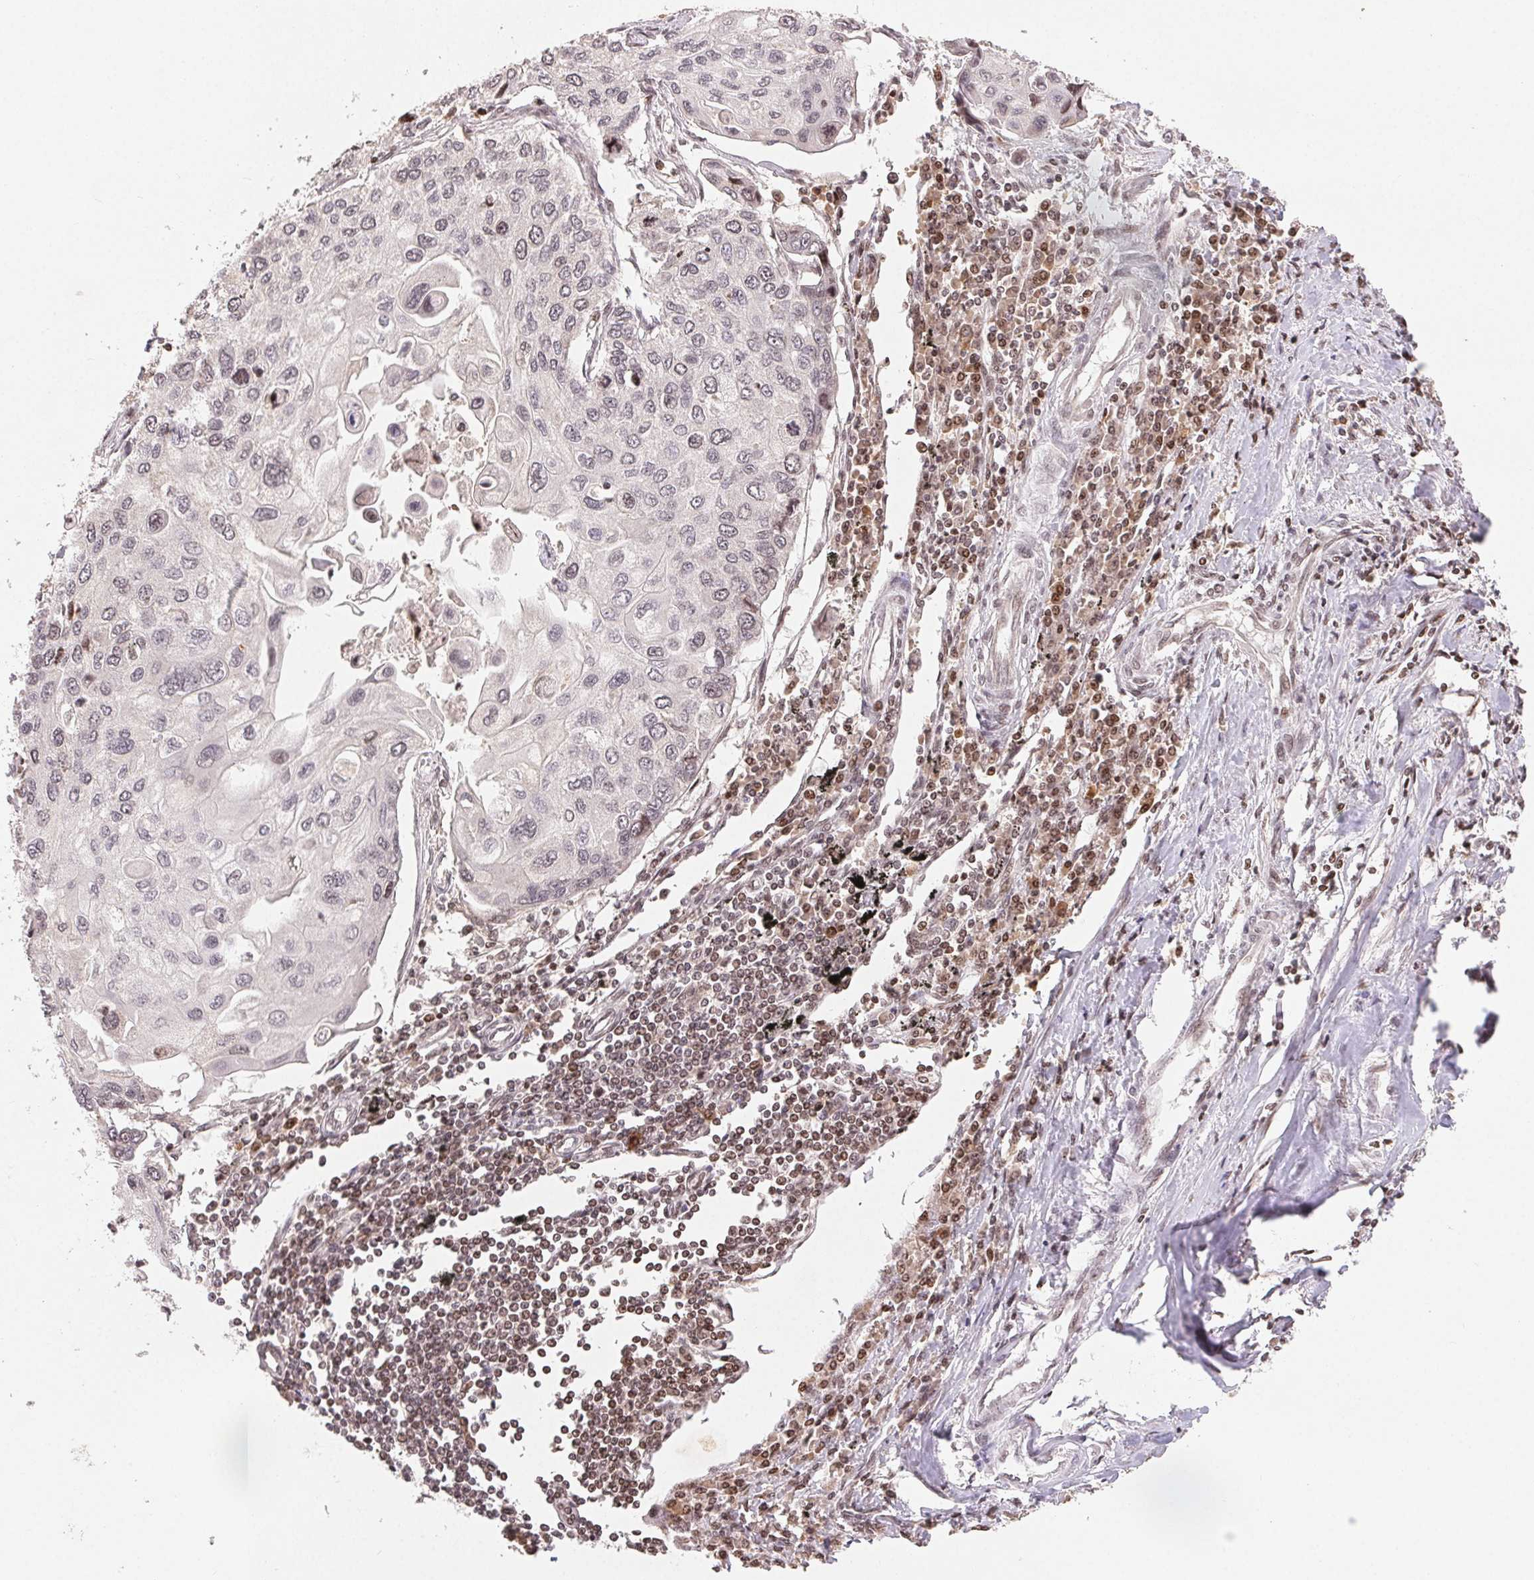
{"staining": {"intensity": "negative", "quantity": "none", "location": "none"}, "tissue": "lung cancer", "cell_type": "Tumor cells", "image_type": "cancer", "snomed": [{"axis": "morphology", "description": "Squamous cell carcinoma, NOS"}, {"axis": "morphology", "description": "Squamous cell carcinoma, metastatic, NOS"}, {"axis": "topography", "description": "Lung"}], "caption": "DAB immunohistochemical staining of human metastatic squamous cell carcinoma (lung) demonstrates no significant expression in tumor cells.", "gene": "MAPKAPK2", "patient": {"sex": "male", "age": 63}}